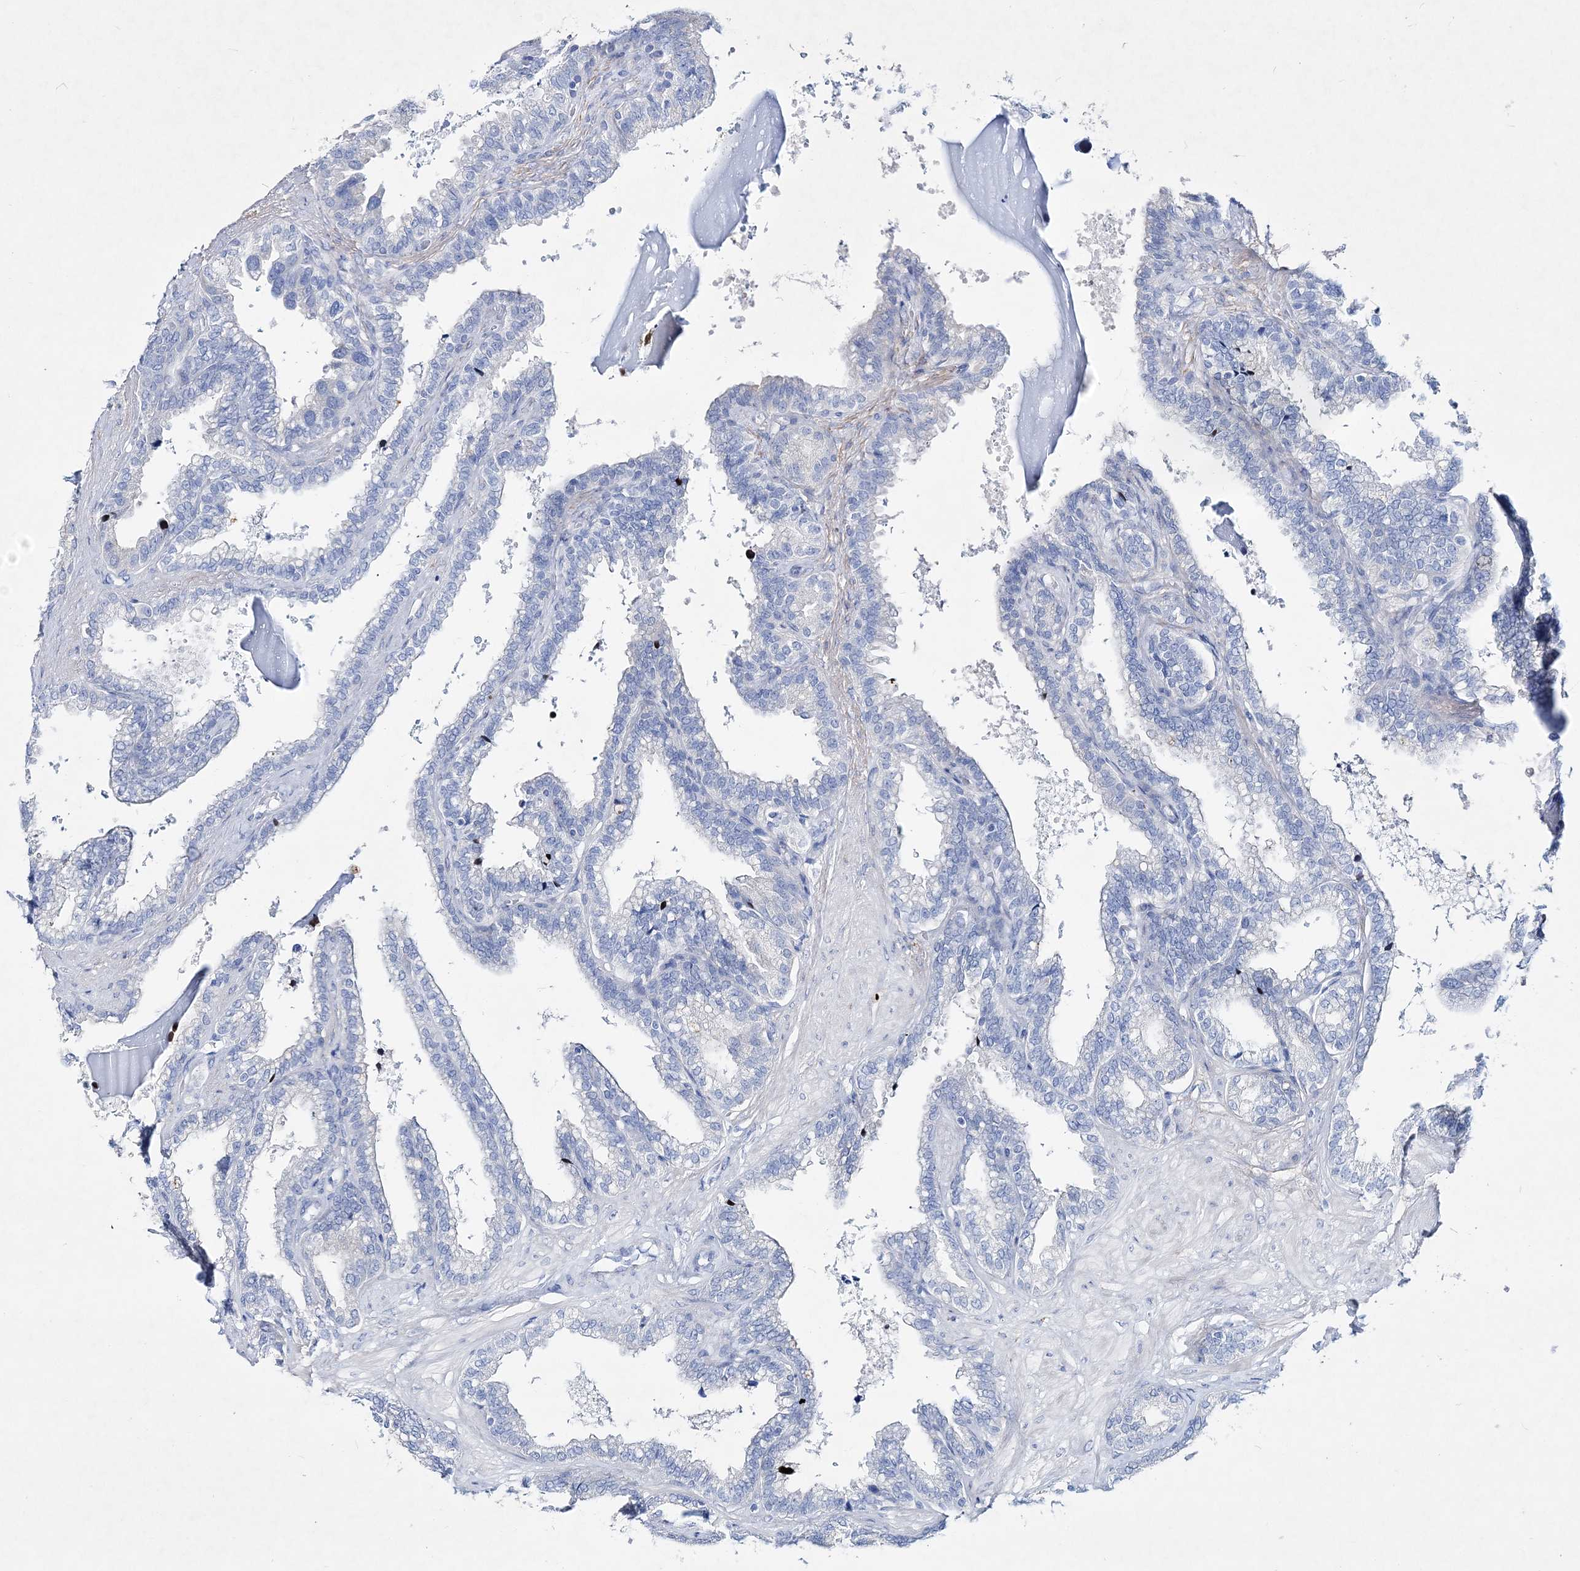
{"staining": {"intensity": "negative", "quantity": "none", "location": "none"}, "tissue": "seminal vesicle", "cell_type": "Glandular cells", "image_type": "normal", "snomed": [{"axis": "morphology", "description": "Normal tissue, NOS"}, {"axis": "topography", "description": "Seminal veicle"}], "caption": "Immunohistochemical staining of unremarkable human seminal vesicle shows no significant staining in glandular cells.", "gene": "SPINK7", "patient": {"sex": "male", "age": 46}}